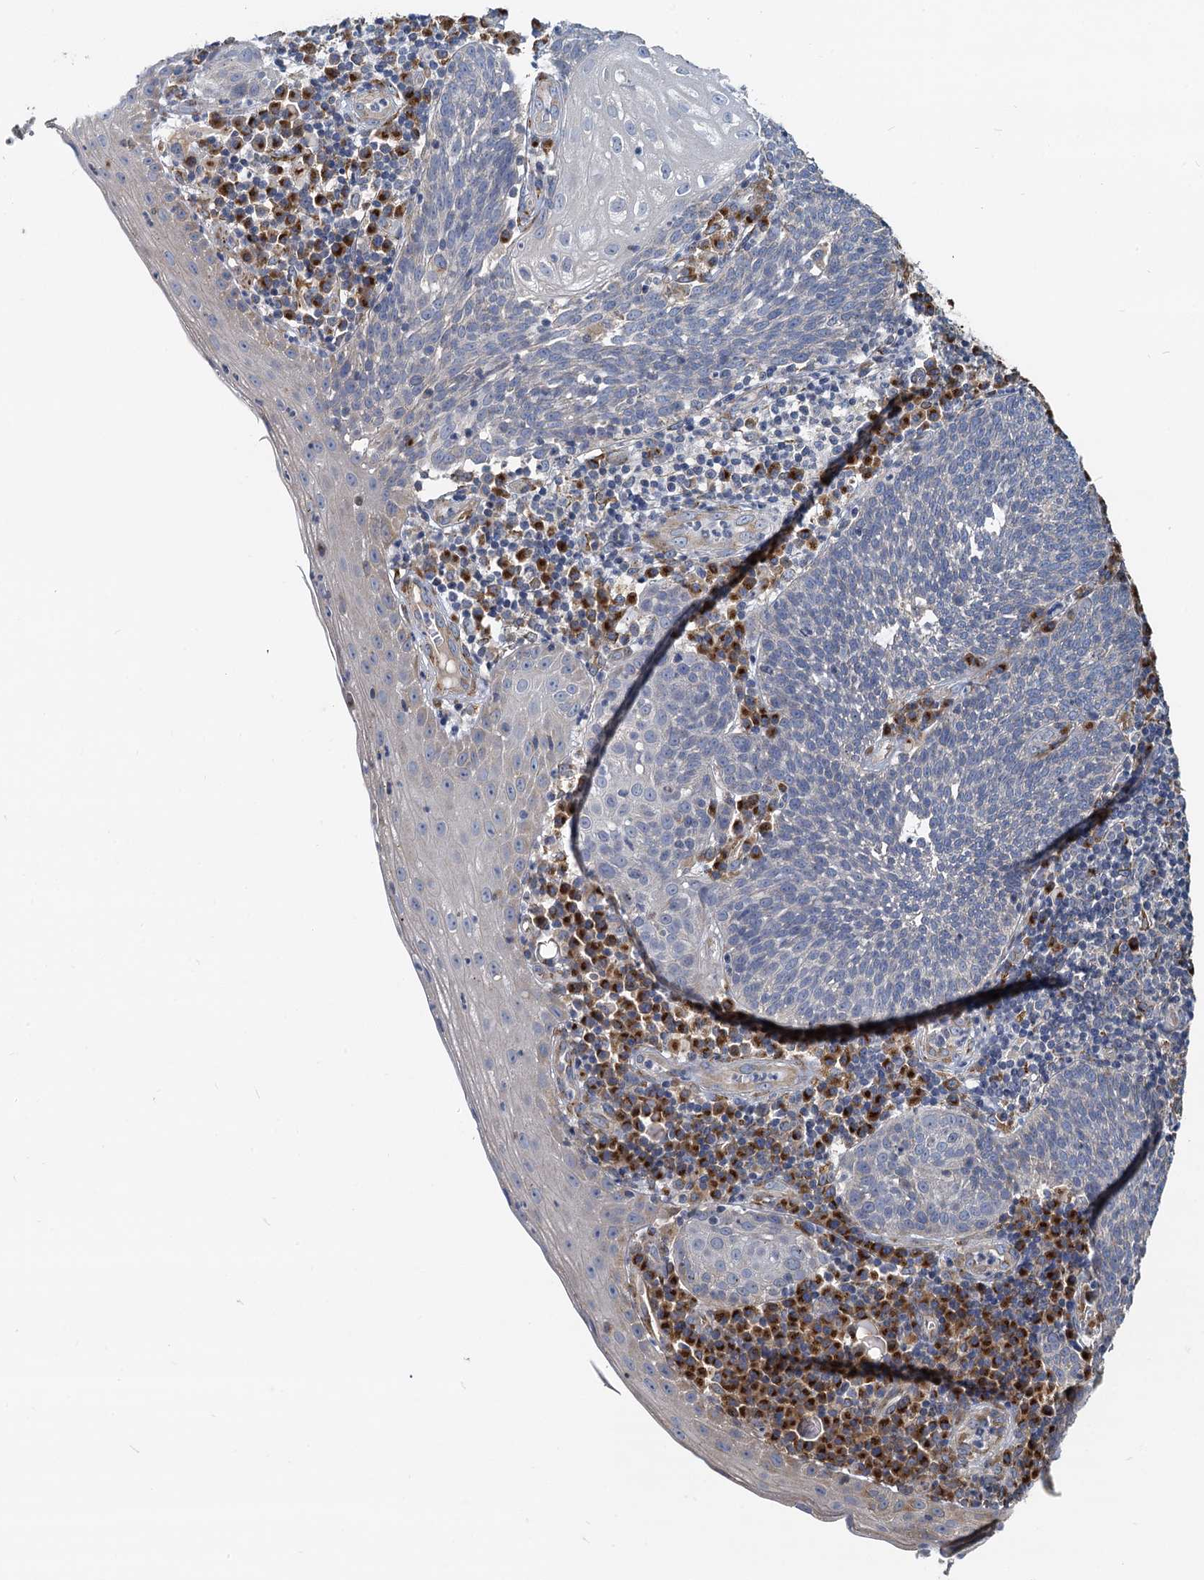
{"staining": {"intensity": "negative", "quantity": "none", "location": "none"}, "tissue": "cervical cancer", "cell_type": "Tumor cells", "image_type": "cancer", "snomed": [{"axis": "morphology", "description": "Squamous cell carcinoma, NOS"}, {"axis": "topography", "description": "Cervix"}], "caption": "Human cervical cancer stained for a protein using immunohistochemistry reveals no expression in tumor cells.", "gene": "NKAPD1", "patient": {"sex": "female", "age": 34}}